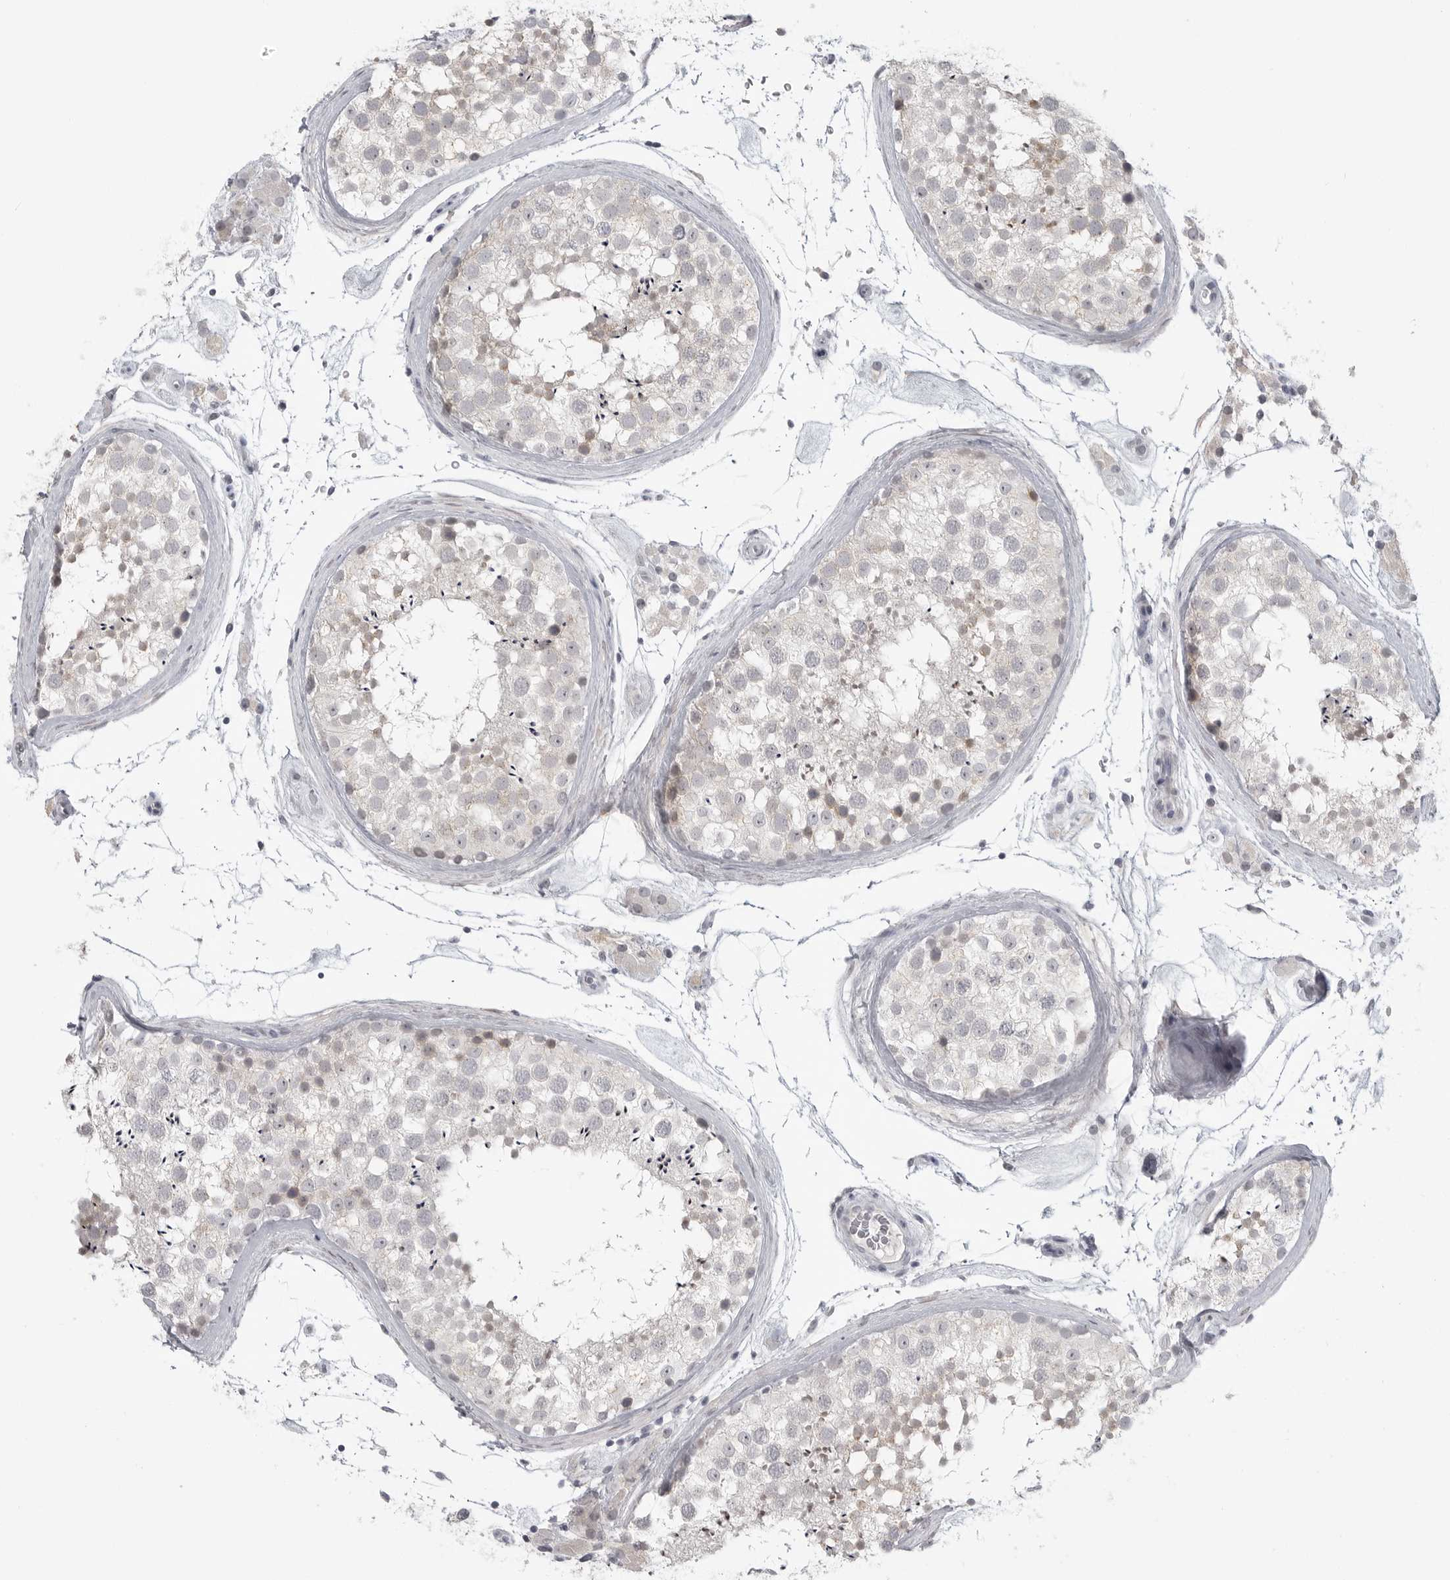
{"staining": {"intensity": "weak", "quantity": "<25%", "location": "cytoplasmic/membranous"}, "tissue": "testis", "cell_type": "Cells in seminiferous ducts", "image_type": "normal", "snomed": [{"axis": "morphology", "description": "Normal tissue, NOS"}, {"axis": "topography", "description": "Testis"}], "caption": "The histopathology image displays no significant expression in cells in seminiferous ducts of testis.", "gene": "TCTN3", "patient": {"sex": "male", "age": 46}}